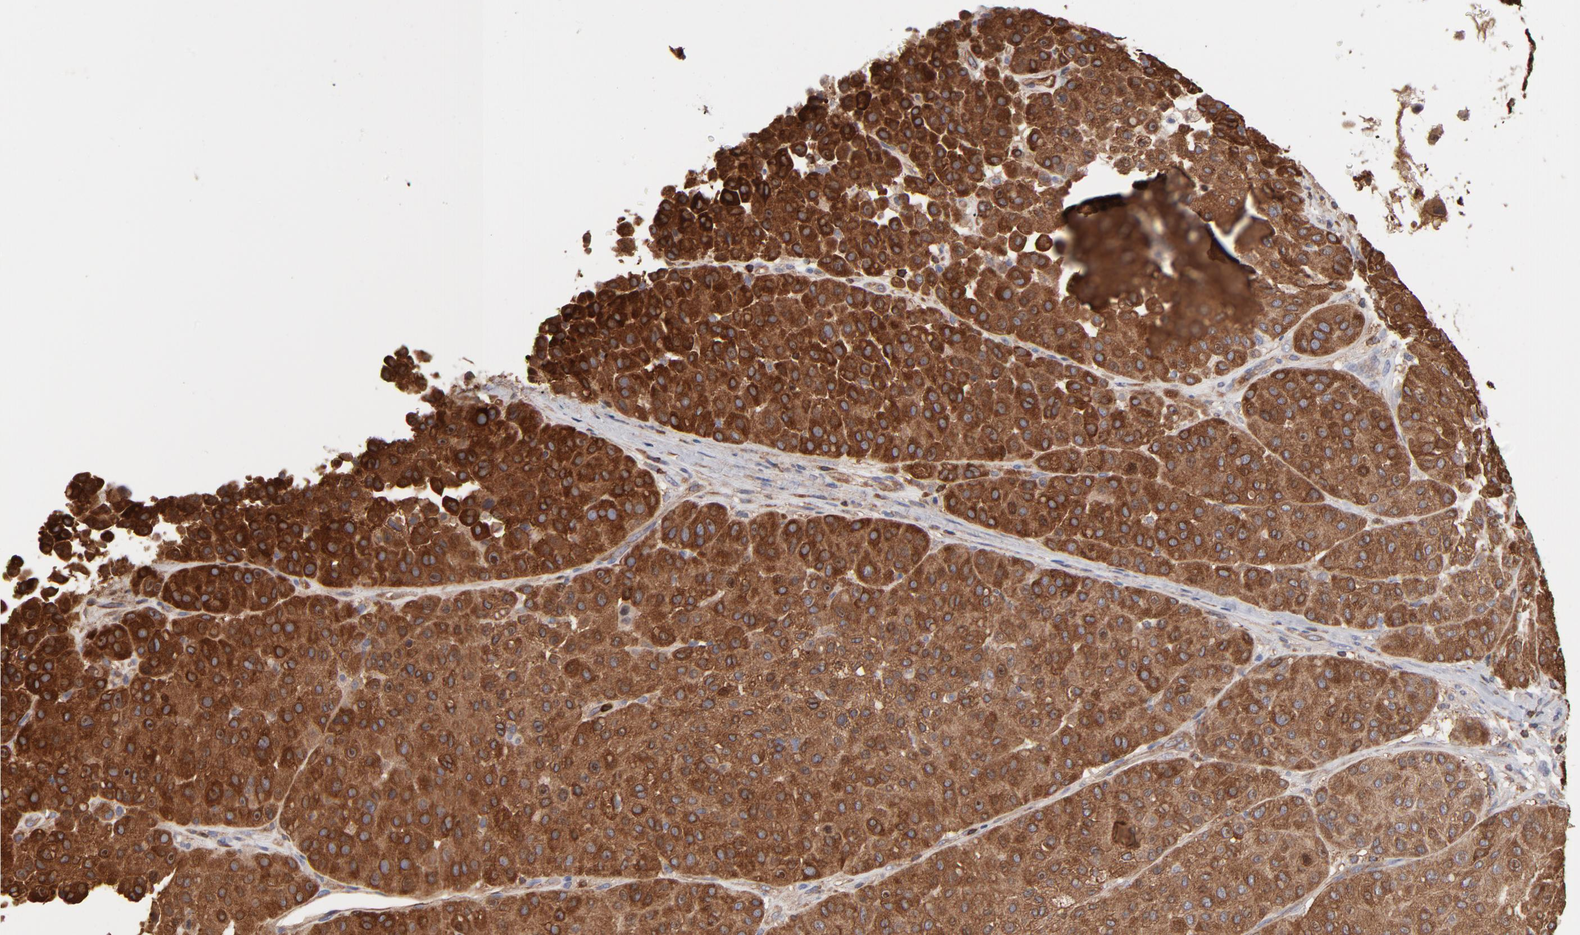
{"staining": {"intensity": "strong", "quantity": ">75%", "location": "cytoplasmic/membranous"}, "tissue": "melanoma", "cell_type": "Tumor cells", "image_type": "cancer", "snomed": [{"axis": "morphology", "description": "Normal tissue, NOS"}, {"axis": "morphology", "description": "Malignant melanoma, Metastatic site"}, {"axis": "topography", "description": "Skin"}], "caption": "Immunohistochemical staining of human malignant melanoma (metastatic site) shows high levels of strong cytoplasmic/membranous positivity in approximately >75% of tumor cells. The protein of interest is stained brown, and the nuclei are stained in blue (DAB (3,3'-diaminobenzidine) IHC with brightfield microscopy, high magnification).", "gene": "PXN", "patient": {"sex": "male", "age": 41}}